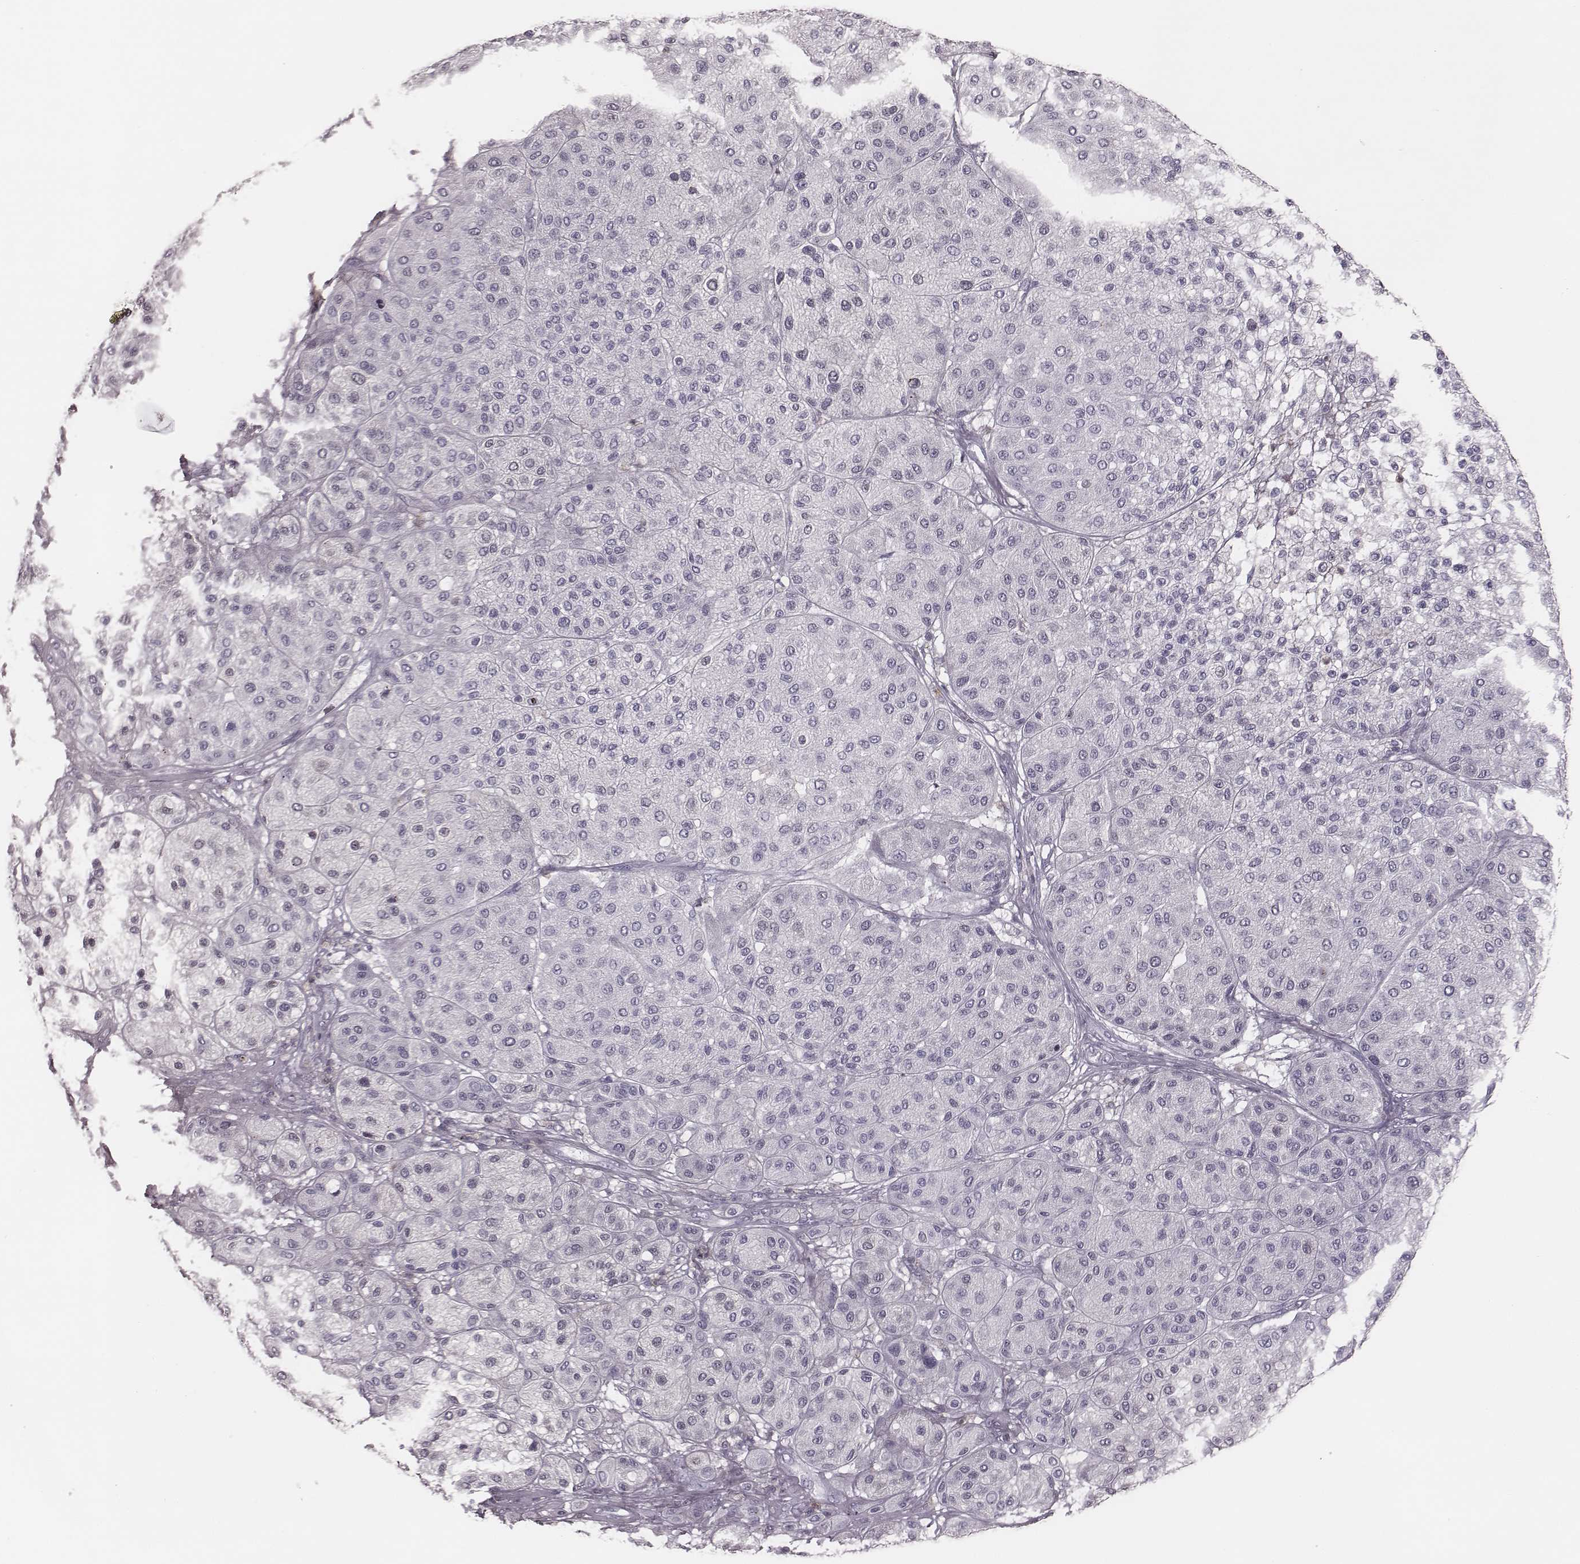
{"staining": {"intensity": "negative", "quantity": "none", "location": "none"}, "tissue": "melanoma", "cell_type": "Tumor cells", "image_type": "cancer", "snomed": [{"axis": "morphology", "description": "Malignant melanoma, Metastatic site"}, {"axis": "topography", "description": "Smooth muscle"}], "caption": "This is an immunohistochemistry micrograph of melanoma. There is no positivity in tumor cells.", "gene": "ZNF365", "patient": {"sex": "male", "age": 41}}